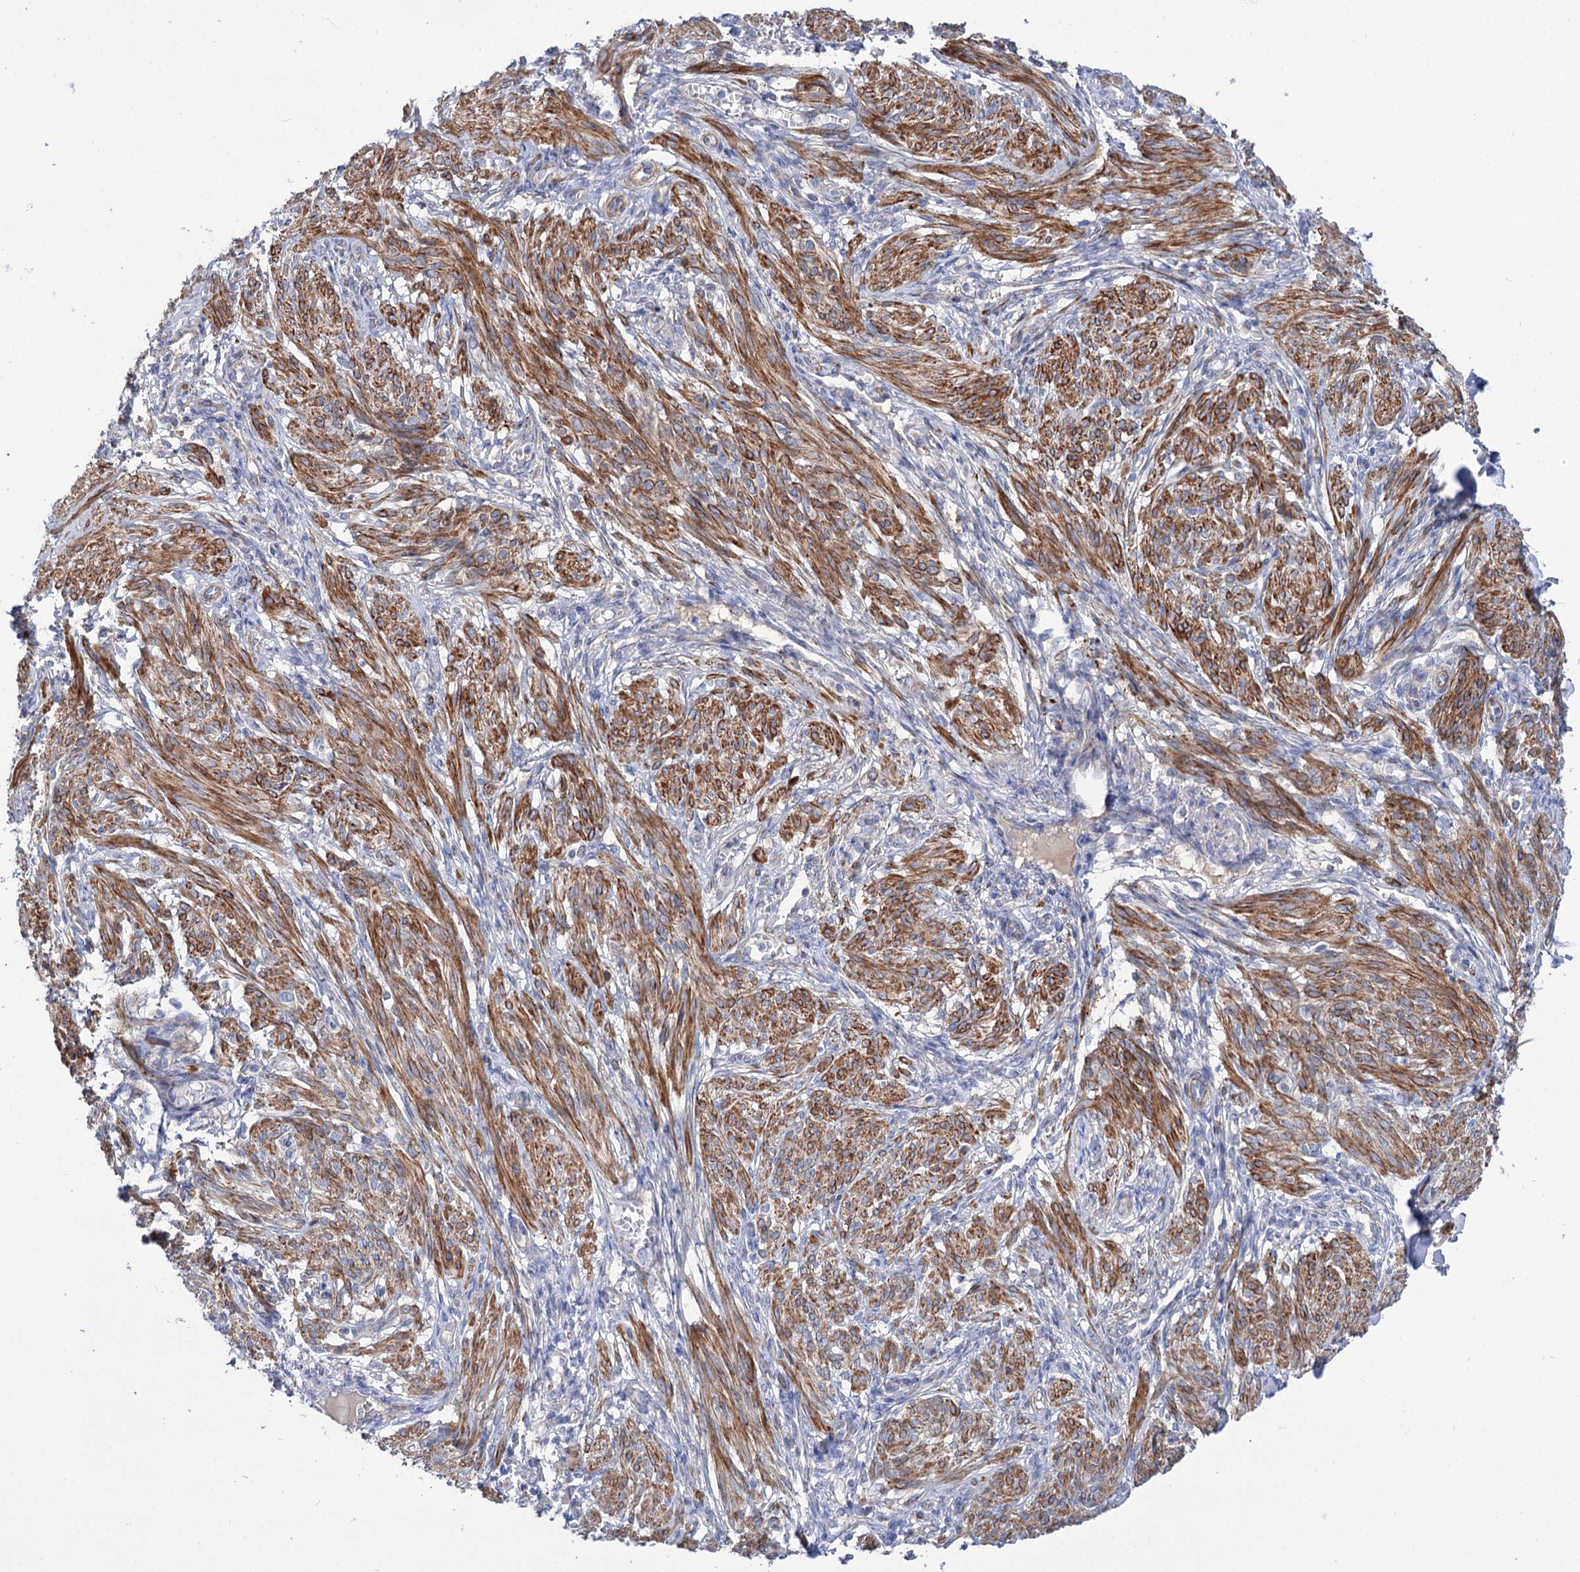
{"staining": {"intensity": "strong", "quantity": "25%-75%", "location": "cytoplasmic/membranous"}, "tissue": "smooth muscle", "cell_type": "Smooth muscle cells", "image_type": "normal", "snomed": [{"axis": "morphology", "description": "Normal tissue, NOS"}, {"axis": "topography", "description": "Smooth muscle"}], "caption": "Brown immunohistochemical staining in benign human smooth muscle shows strong cytoplasmic/membranous expression in approximately 25%-75% of smooth muscle cells.", "gene": "NUDCD2", "patient": {"sex": "female", "age": 39}}